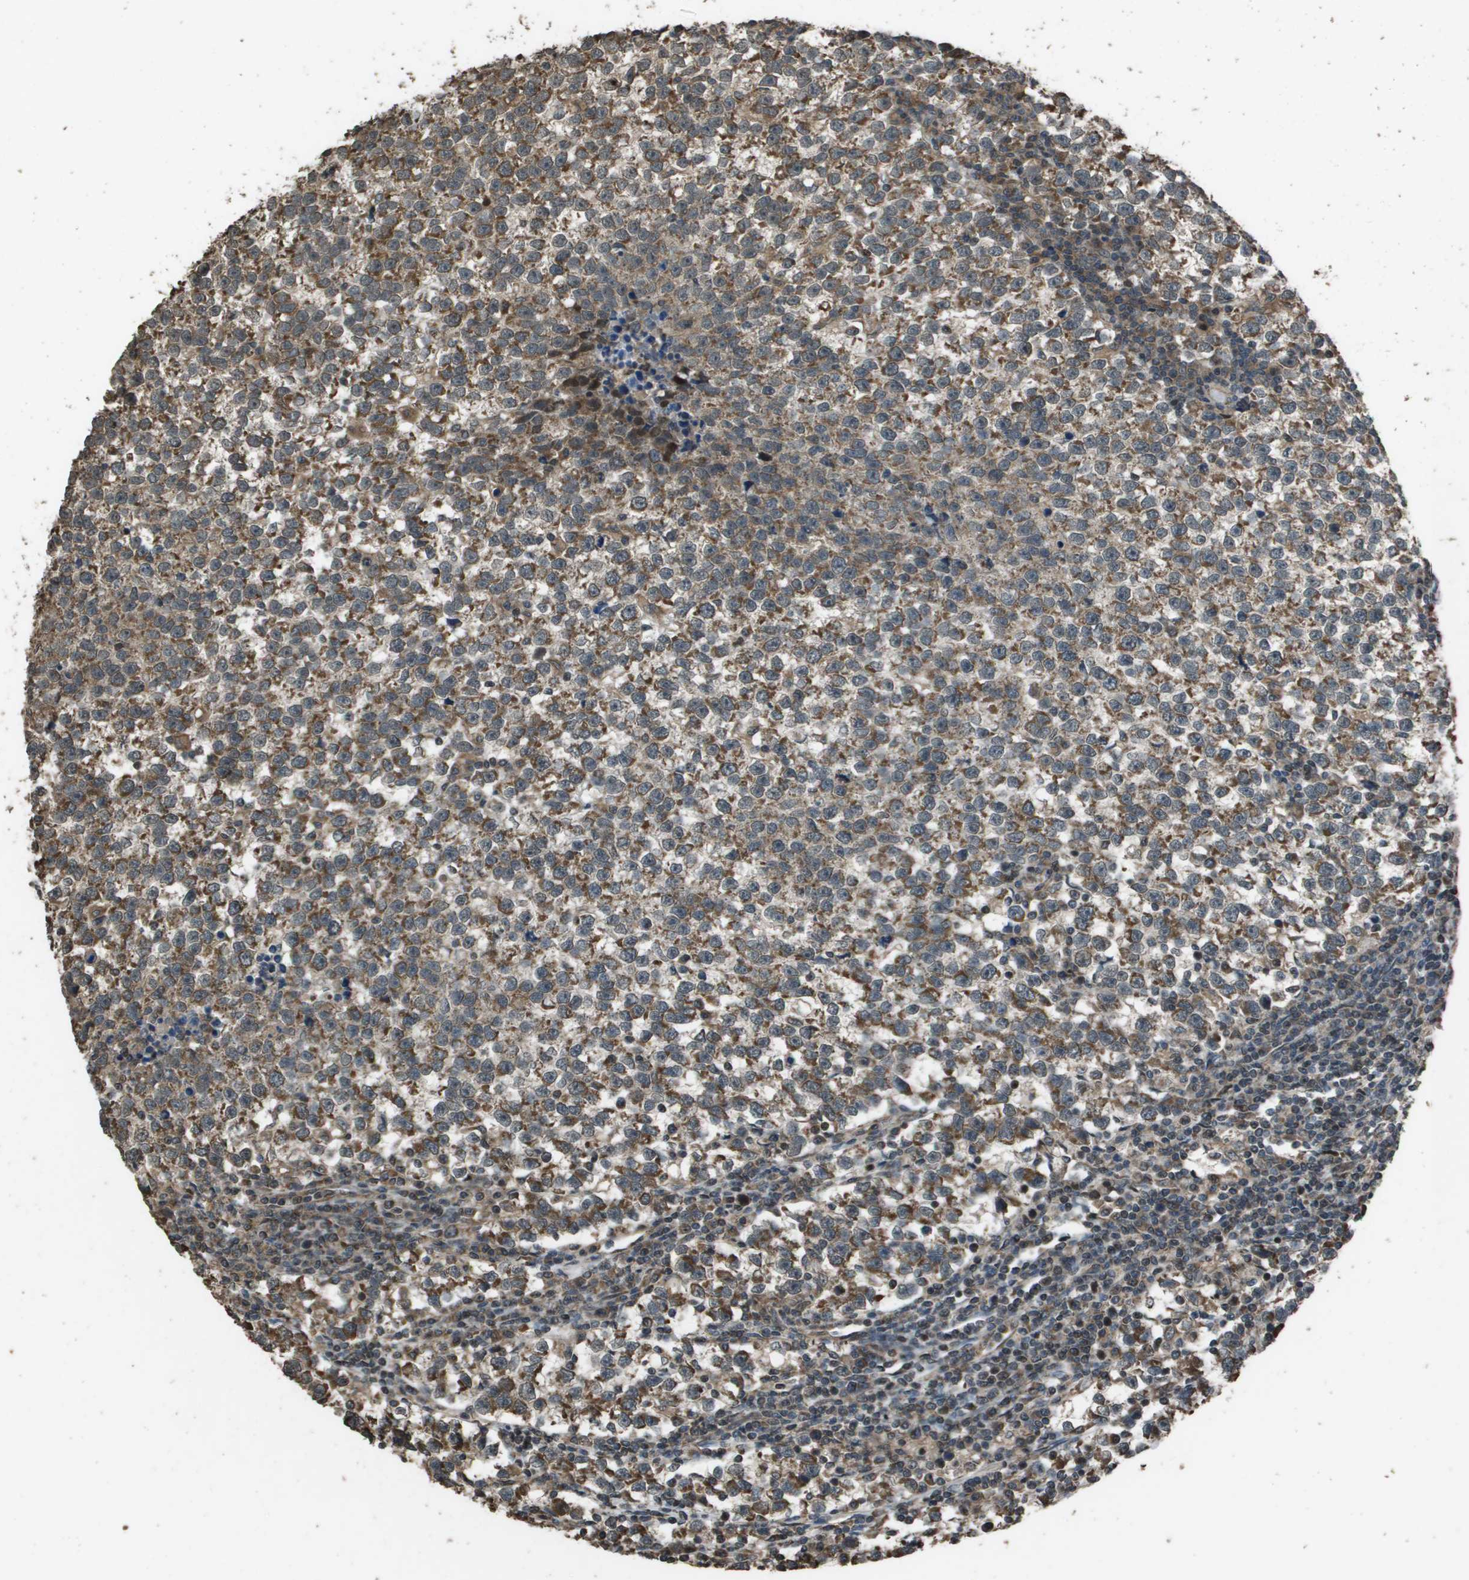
{"staining": {"intensity": "moderate", "quantity": ">75%", "location": "cytoplasmic/membranous"}, "tissue": "testis cancer", "cell_type": "Tumor cells", "image_type": "cancer", "snomed": [{"axis": "morphology", "description": "Normal tissue, NOS"}, {"axis": "morphology", "description": "Seminoma, NOS"}, {"axis": "topography", "description": "Testis"}], "caption": "Protein staining reveals moderate cytoplasmic/membranous expression in approximately >75% of tumor cells in seminoma (testis). (brown staining indicates protein expression, while blue staining denotes nuclei).", "gene": "FIG4", "patient": {"sex": "male", "age": 43}}